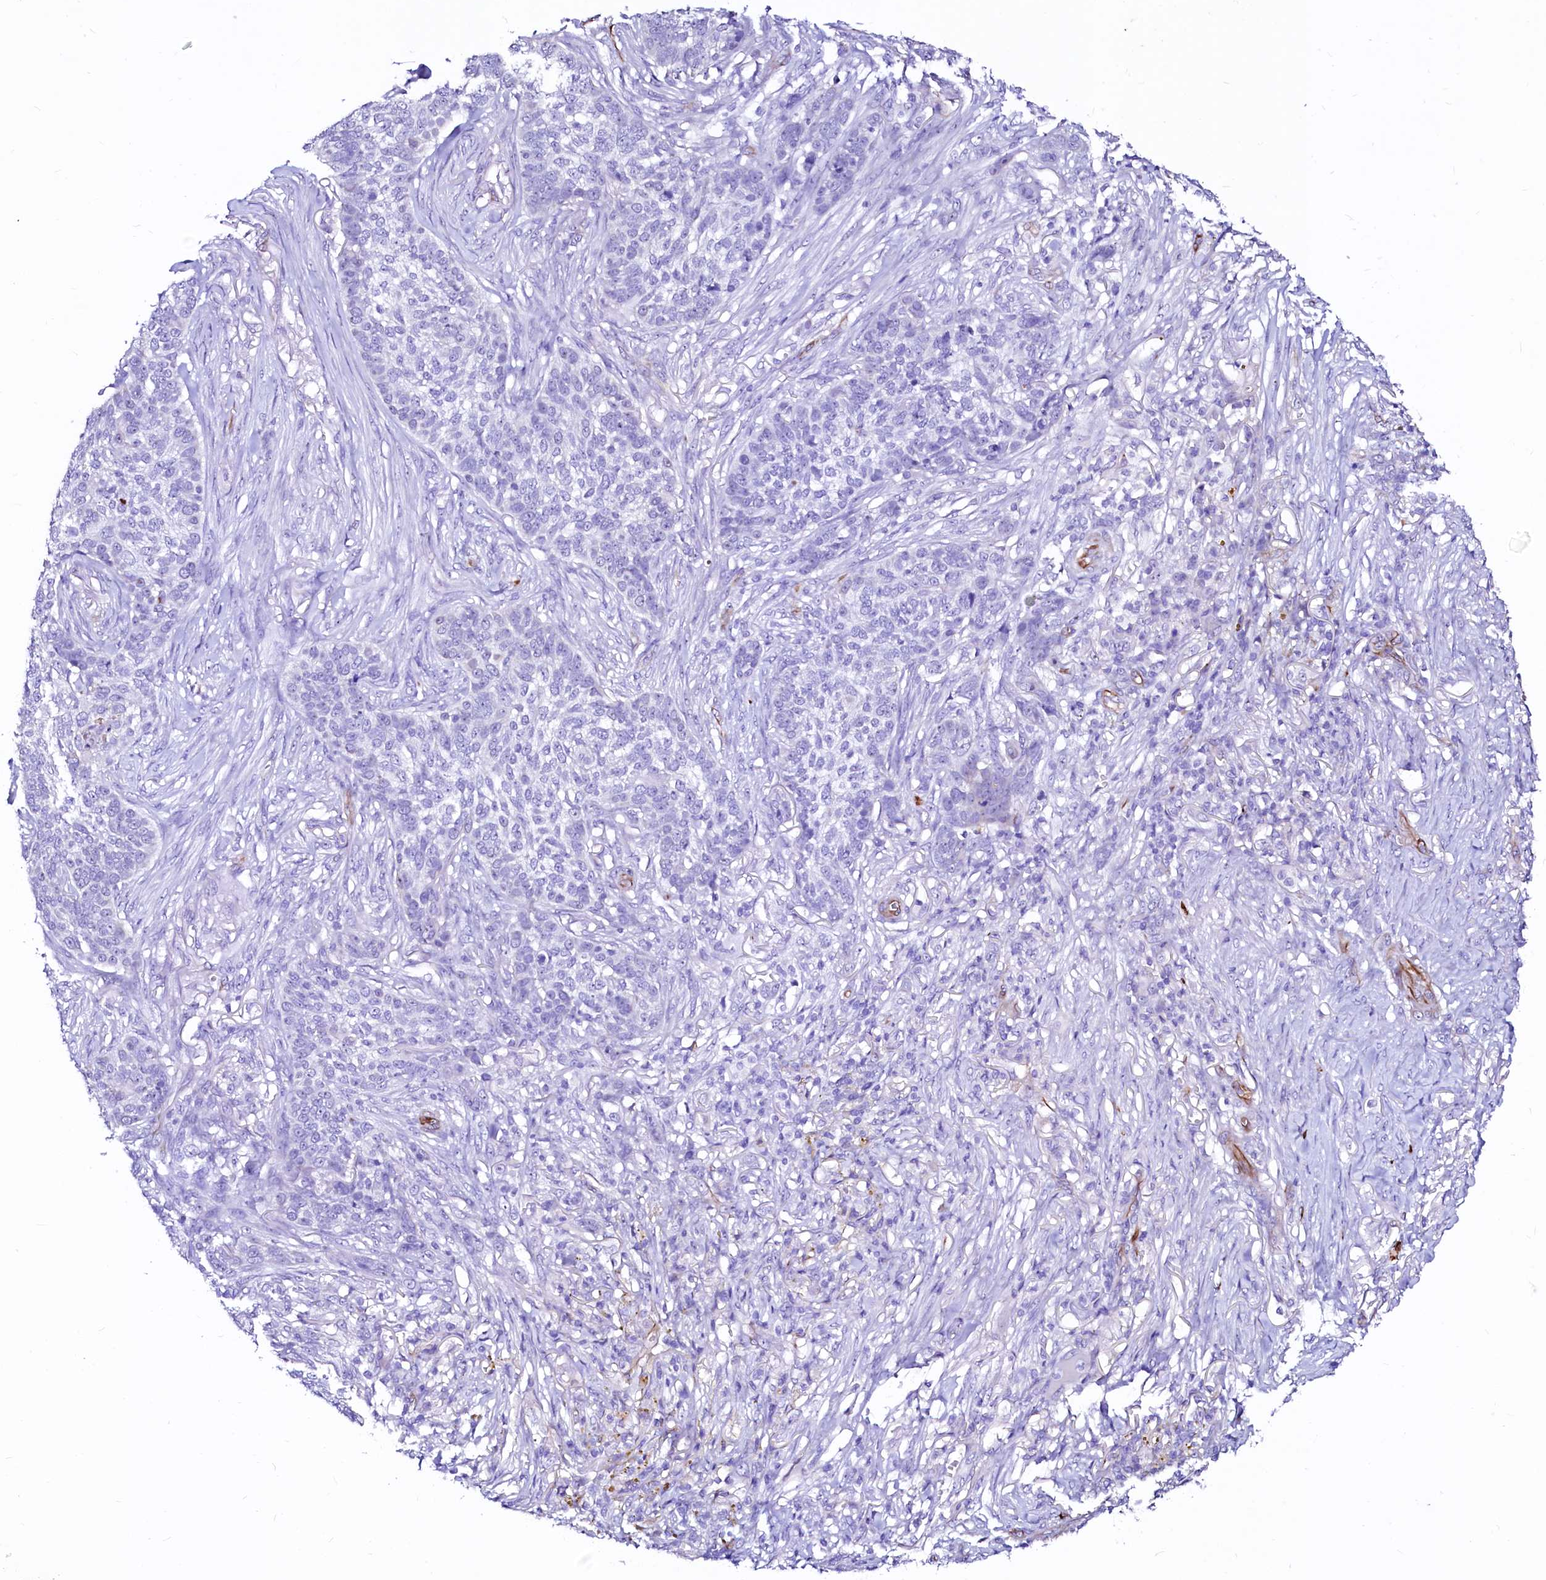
{"staining": {"intensity": "negative", "quantity": "none", "location": "none"}, "tissue": "skin cancer", "cell_type": "Tumor cells", "image_type": "cancer", "snomed": [{"axis": "morphology", "description": "Basal cell carcinoma"}, {"axis": "topography", "description": "Skin"}], "caption": "Histopathology image shows no protein expression in tumor cells of basal cell carcinoma (skin) tissue.", "gene": "SFR1", "patient": {"sex": "male", "age": 85}}